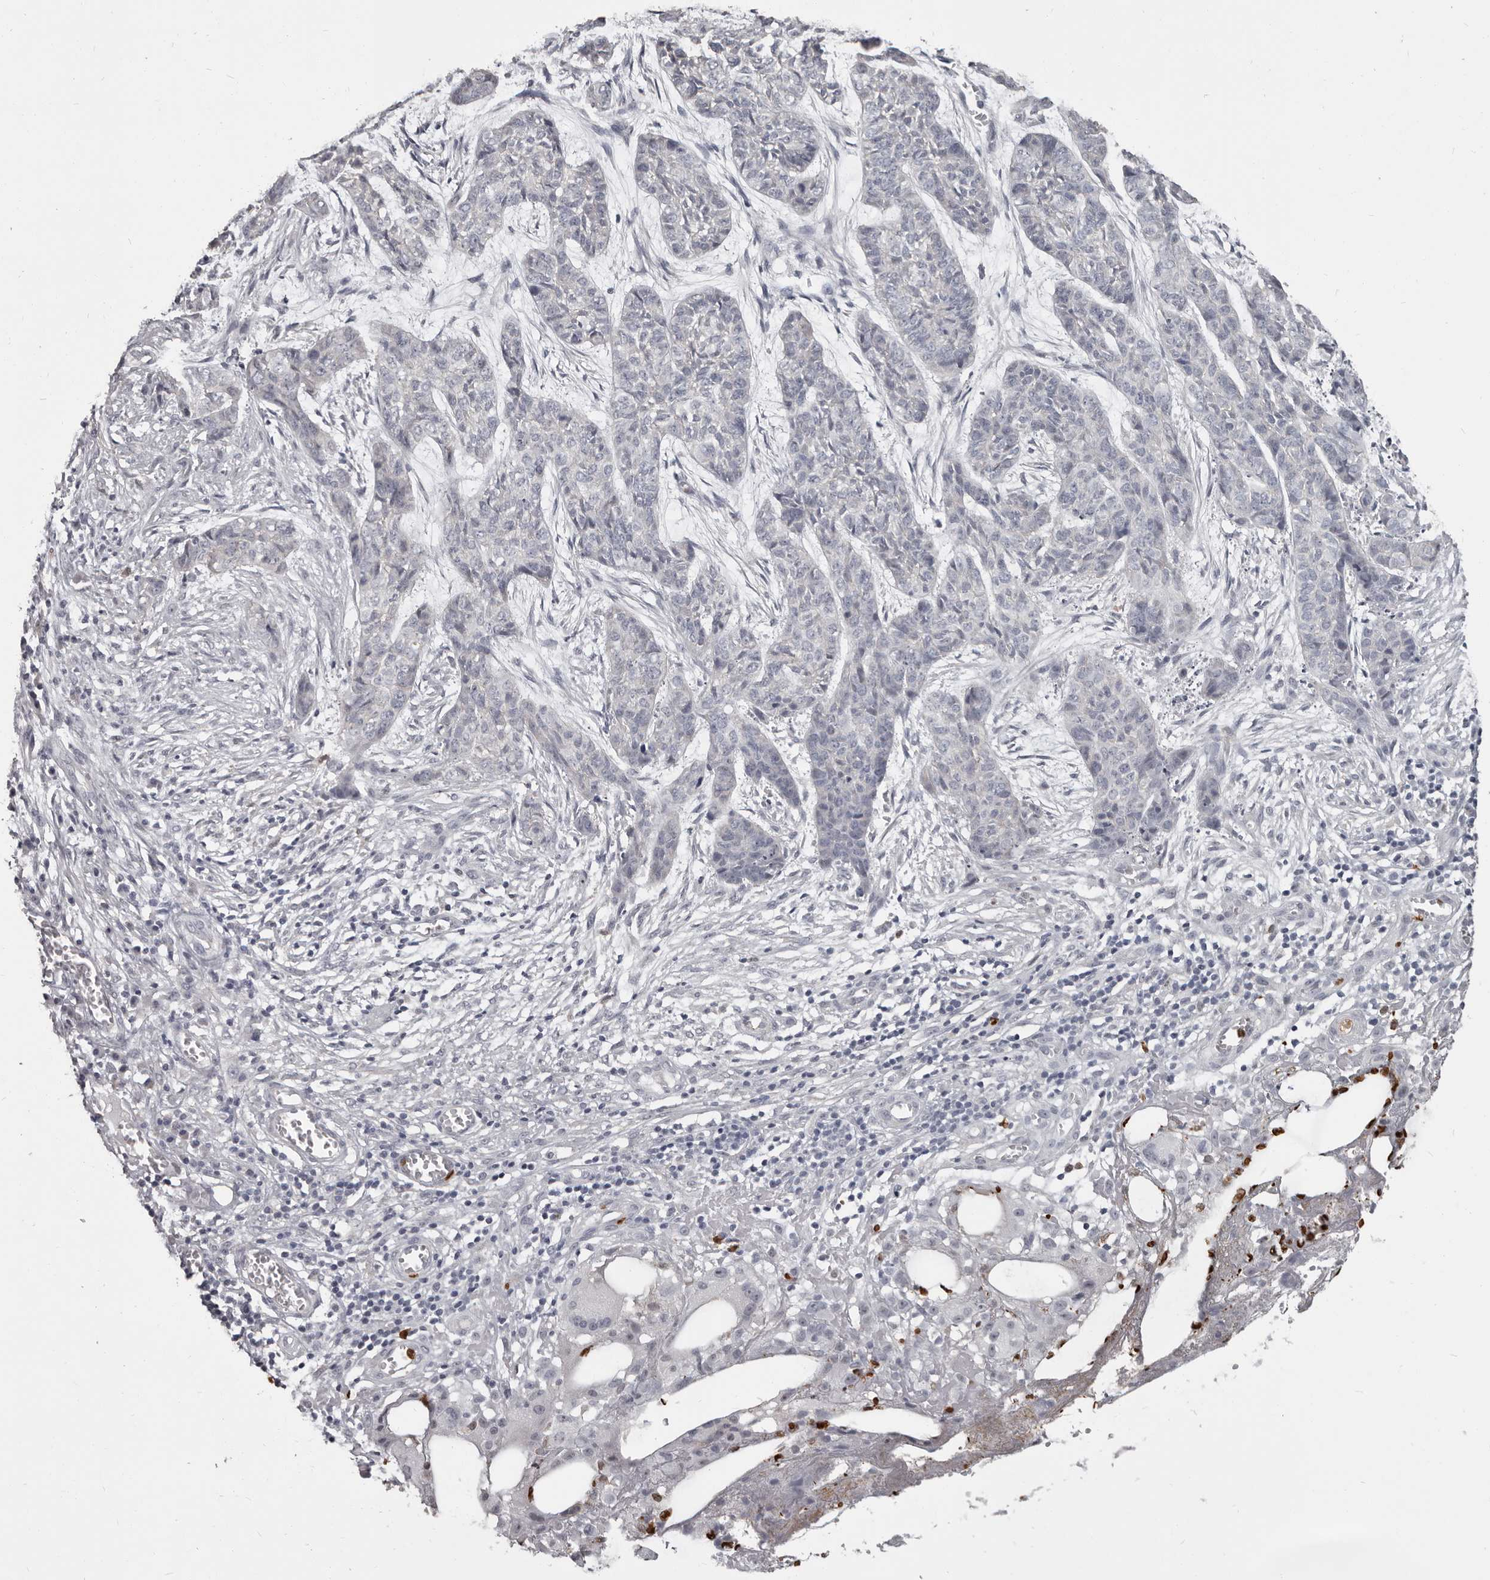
{"staining": {"intensity": "negative", "quantity": "none", "location": "none"}, "tissue": "skin cancer", "cell_type": "Tumor cells", "image_type": "cancer", "snomed": [{"axis": "morphology", "description": "Basal cell carcinoma"}, {"axis": "topography", "description": "Skin"}], "caption": "Immunohistochemistry (IHC) of human skin basal cell carcinoma demonstrates no staining in tumor cells. (DAB (3,3'-diaminobenzidine) immunohistochemistry visualized using brightfield microscopy, high magnification).", "gene": "GPR157", "patient": {"sex": "female", "age": 64}}